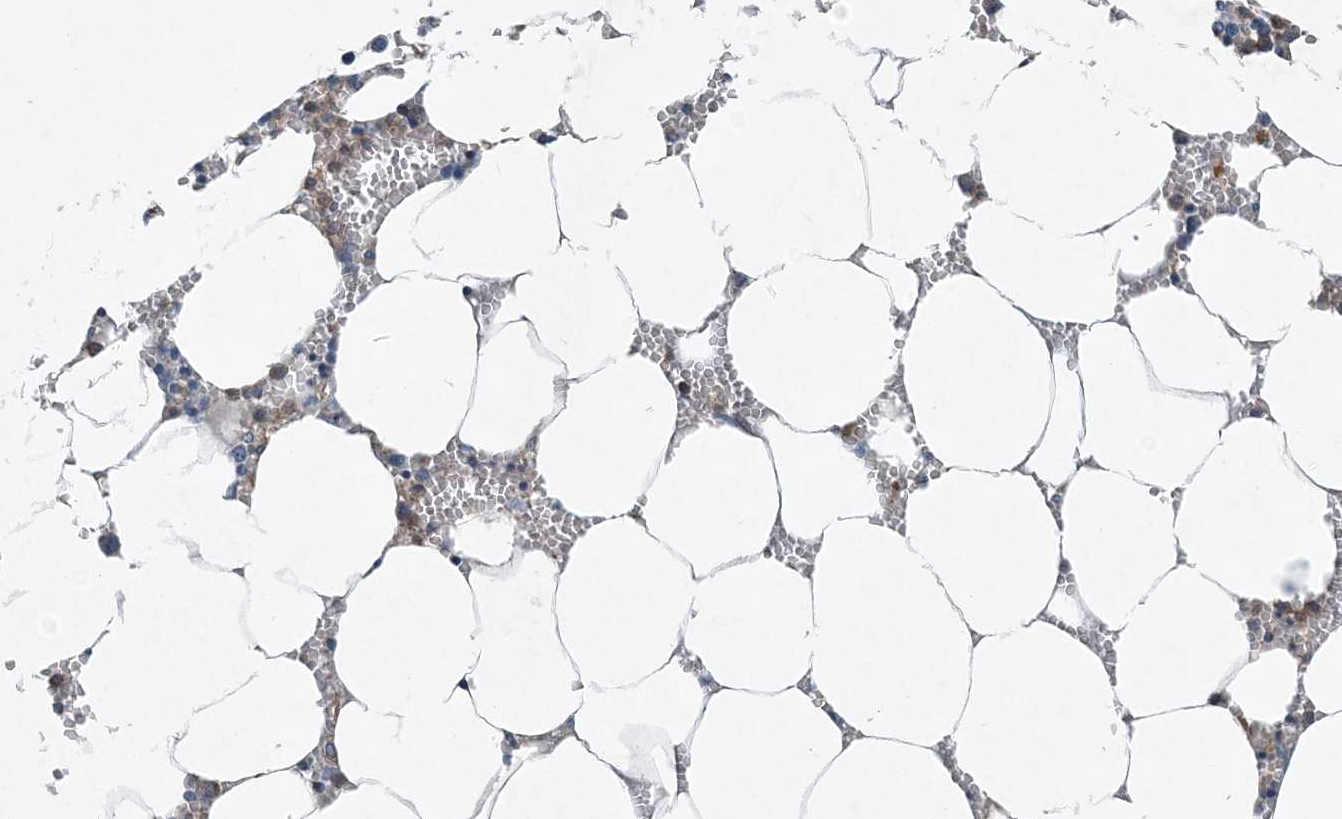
{"staining": {"intensity": "strong", "quantity": "<25%", "location": "cytoplasmic/membranous"}, "tissue": "bone marrow", "cell_type": "Hematopoietic cells", "image_type": "normal", "snomed": [{"axis": "morphology", "description": "Normal tissue, NOS"}, {"axis": "topography", "description": "Bone marrow"}], "caption": "Immunohistochemistry (DAB (3,3'-diaminobenzidine)) staining of normal bone marrow reveals strong cytoplasmic/membranous protein positivity in about <25% of hematopoietic cells.", "gene": "DGUOK", "patient": {"sex": "male", "age": 70}}